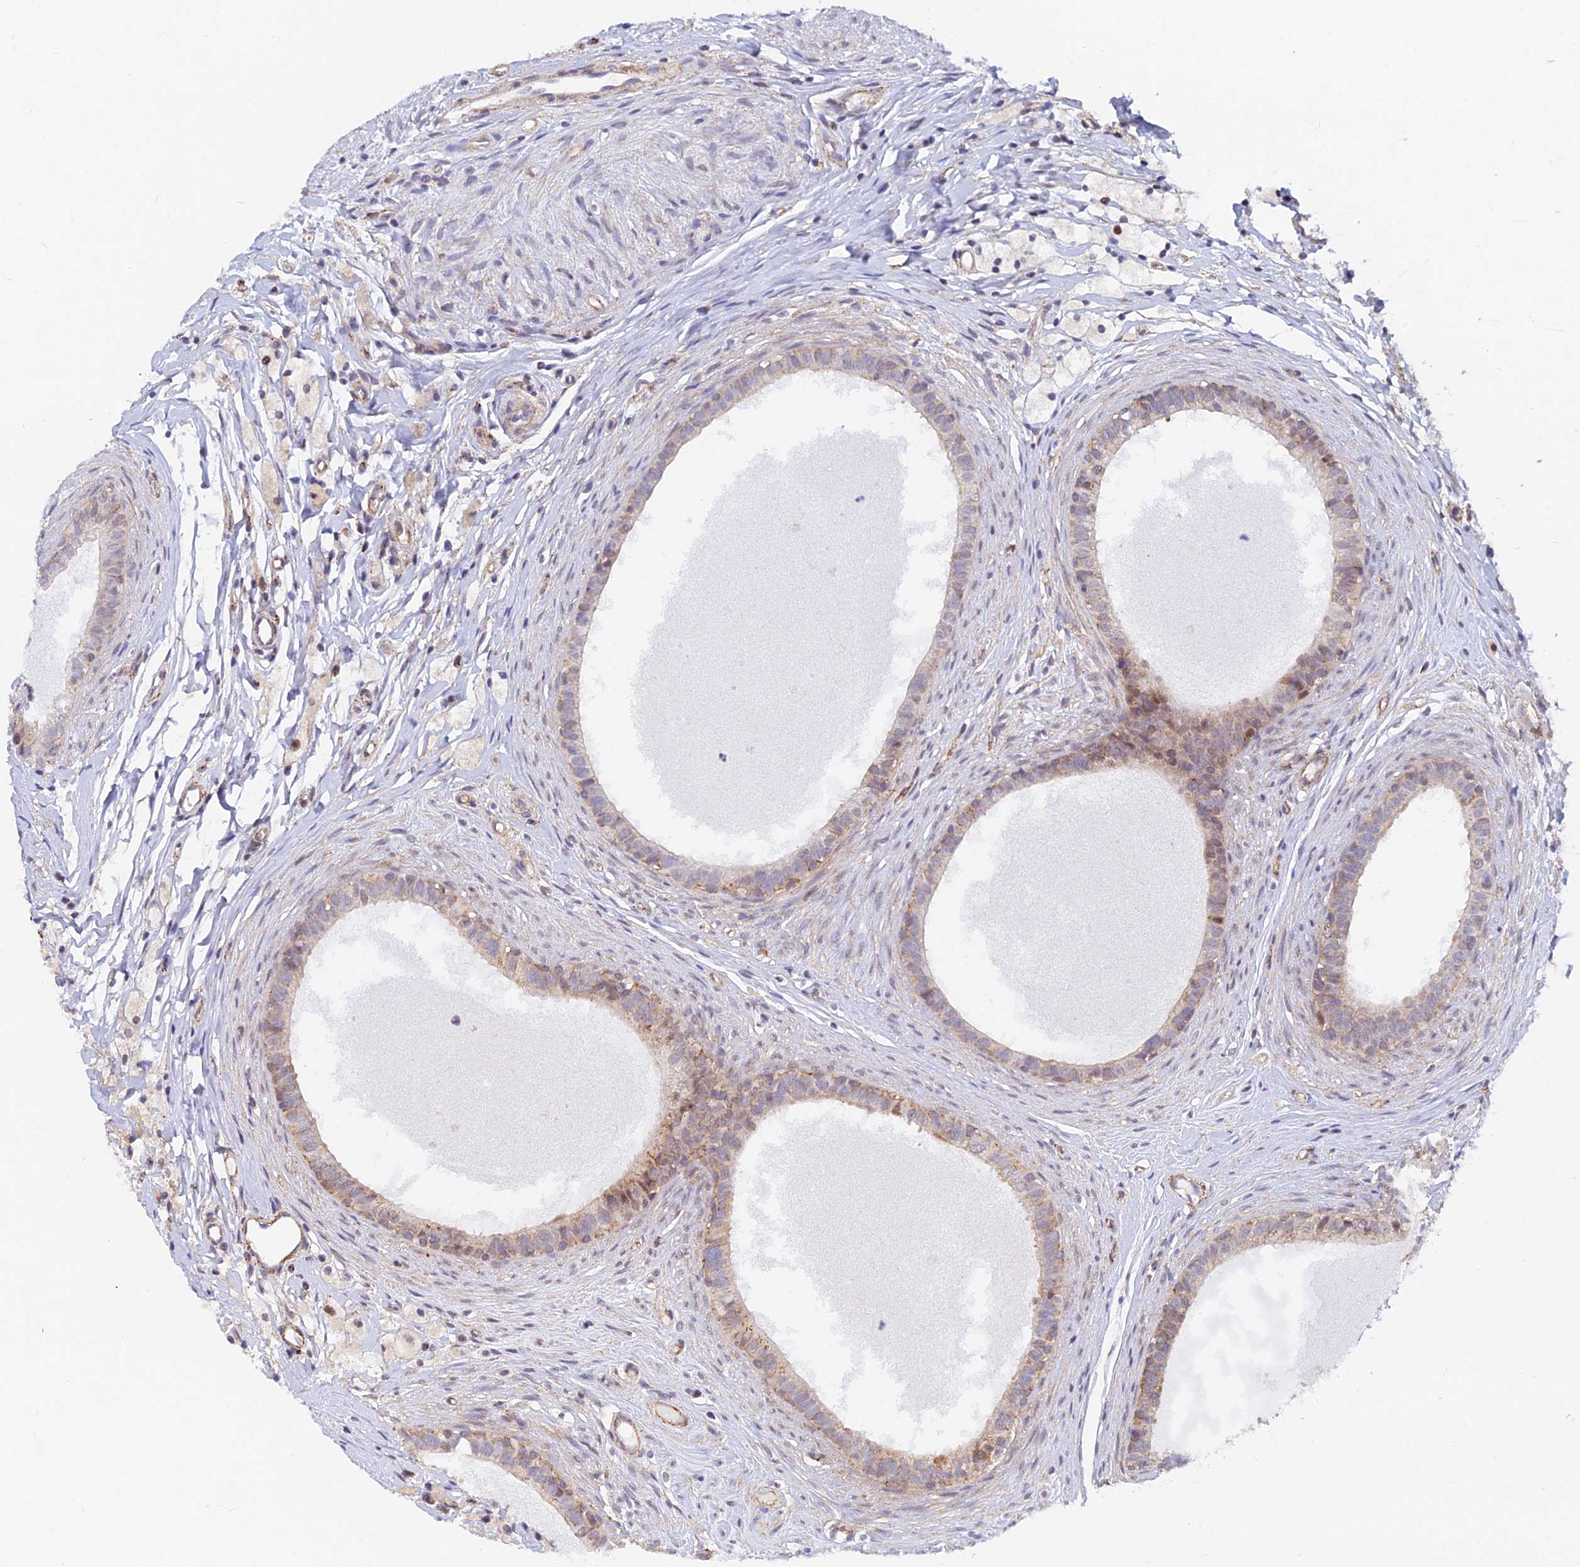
{"staining": {"intensity": "weak", "quantity": "<25%", "location": "cytoplasmic/membranous,nuclear"}, "tissue": "epididymis", "cell_type": "Glandular cells", "image_type": "normal", "snomed": [{"axis": "morphology", "description": "Normal tissue, NOS"}, {"axis": "topography", "description": "Epididymis"}], "caption": "High magnification brightfield microscopy of benign epididymis stained with DAB (3,3'-diaminobenzidine) (brown) and counterstained with hematoxylin (blue): glandular cells show no significant staining. The staining is performed using DAB (3,3'-diaminobenzidine) brown chromogen with nuclei counter-stained in using hematoxylin.", "gene": "VSTM2L", "patient": {"sex": "male", "age": 80}}